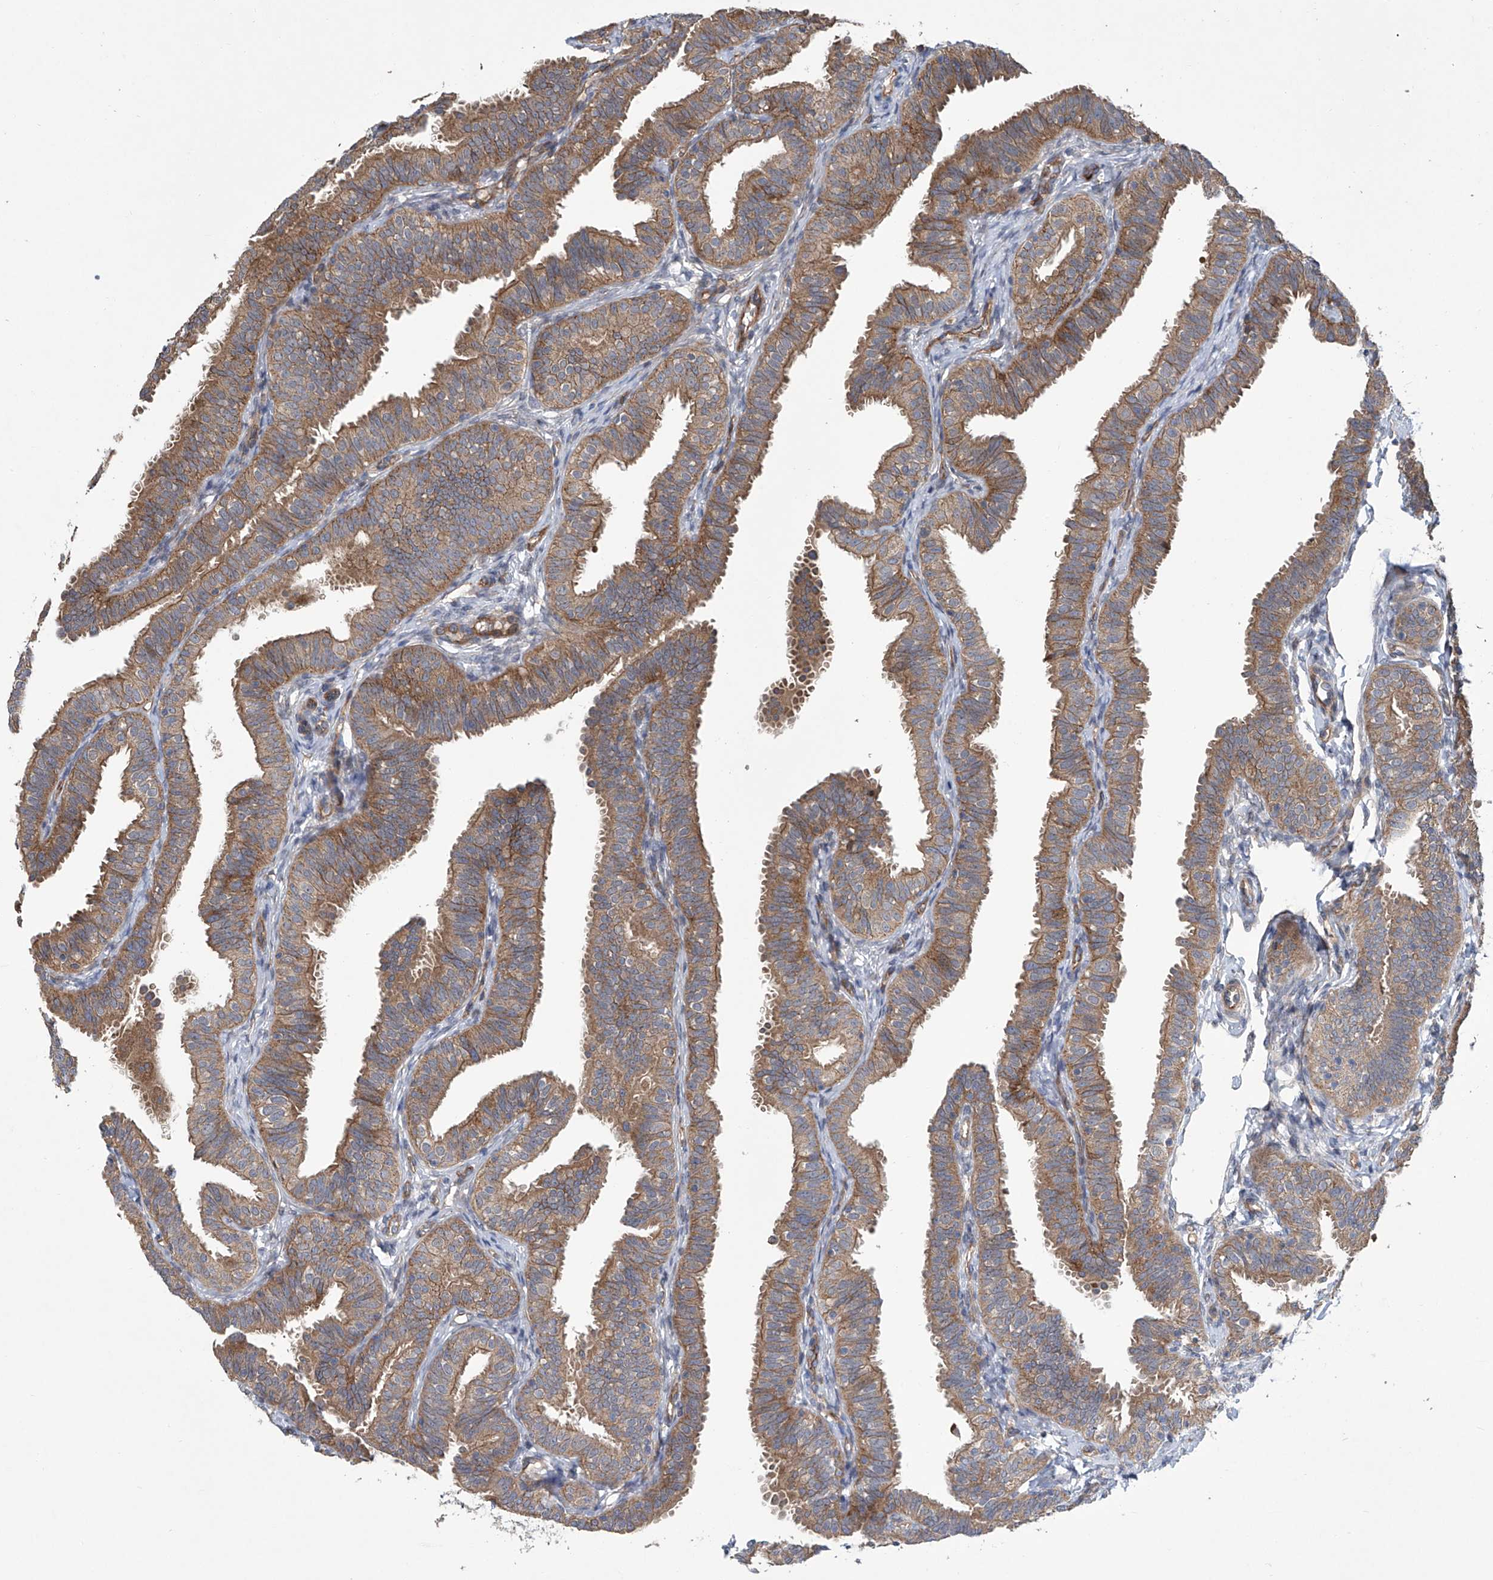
{"staining": {"intensity": "moderate", "quantity": "25%-75%", "location": "cytoplasmic/membranous"}, "tissue": "fallopian tube", "cell_type": "Glandular cells", "image_type": "normal", "snomed": [{"axis": "morphology", "description": "Normal tissue, NOS"}, {"axis": "topography", "description": "Fallopian tube"}], "caption": "Immunohistochemistry image of unremarkable fallopian tube: fallopian tube stained using immunohistochemistry demonstrates medium levels of moderate protein expression localized specifically in the cytoplasmic/membranous of glandular cells, appearing as a cytoplasmic/membranous brown color.", "gene": "EIF2D", "patient": {"sex": "female", "age": 35}}